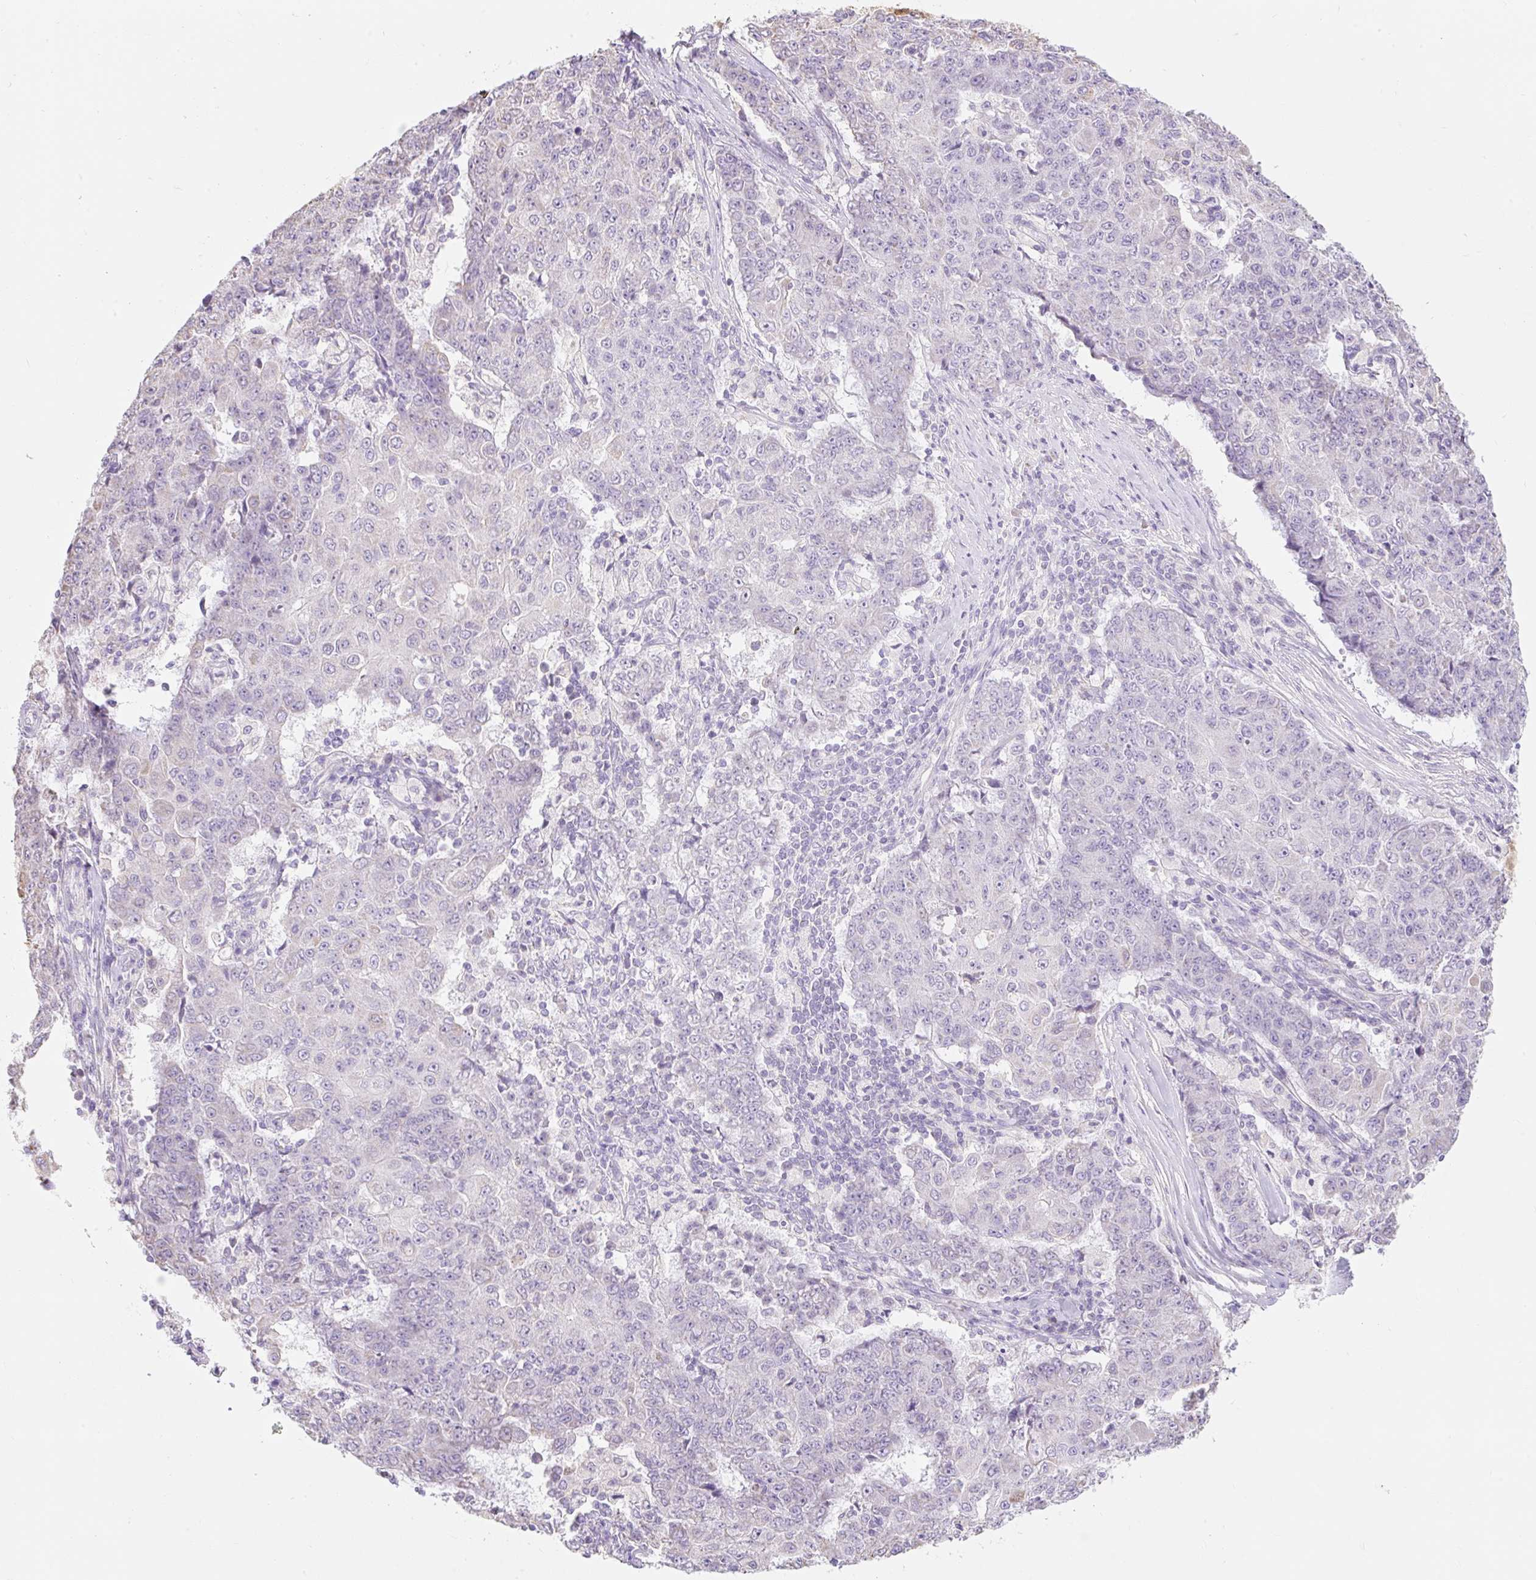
{"staining": {"intensity": "negative", "quantity": "none", "location": "none"}, "tissue": "ovarian cancer", "cell_type": "Tumor cells", "image_type": "cancer", "snomed": [{"axis": "morphology", "description": "Carcinoma, endometroid"}, {"axis": "topography", "description": "Ovary"}], "caption": "This is an immunohistochemistry histopathology image of human endometroid carcinoma (ovarian). There is no staining in tumor cells.", "gene": "DHX35", "patient": {"sex": "female", "age": 42}}